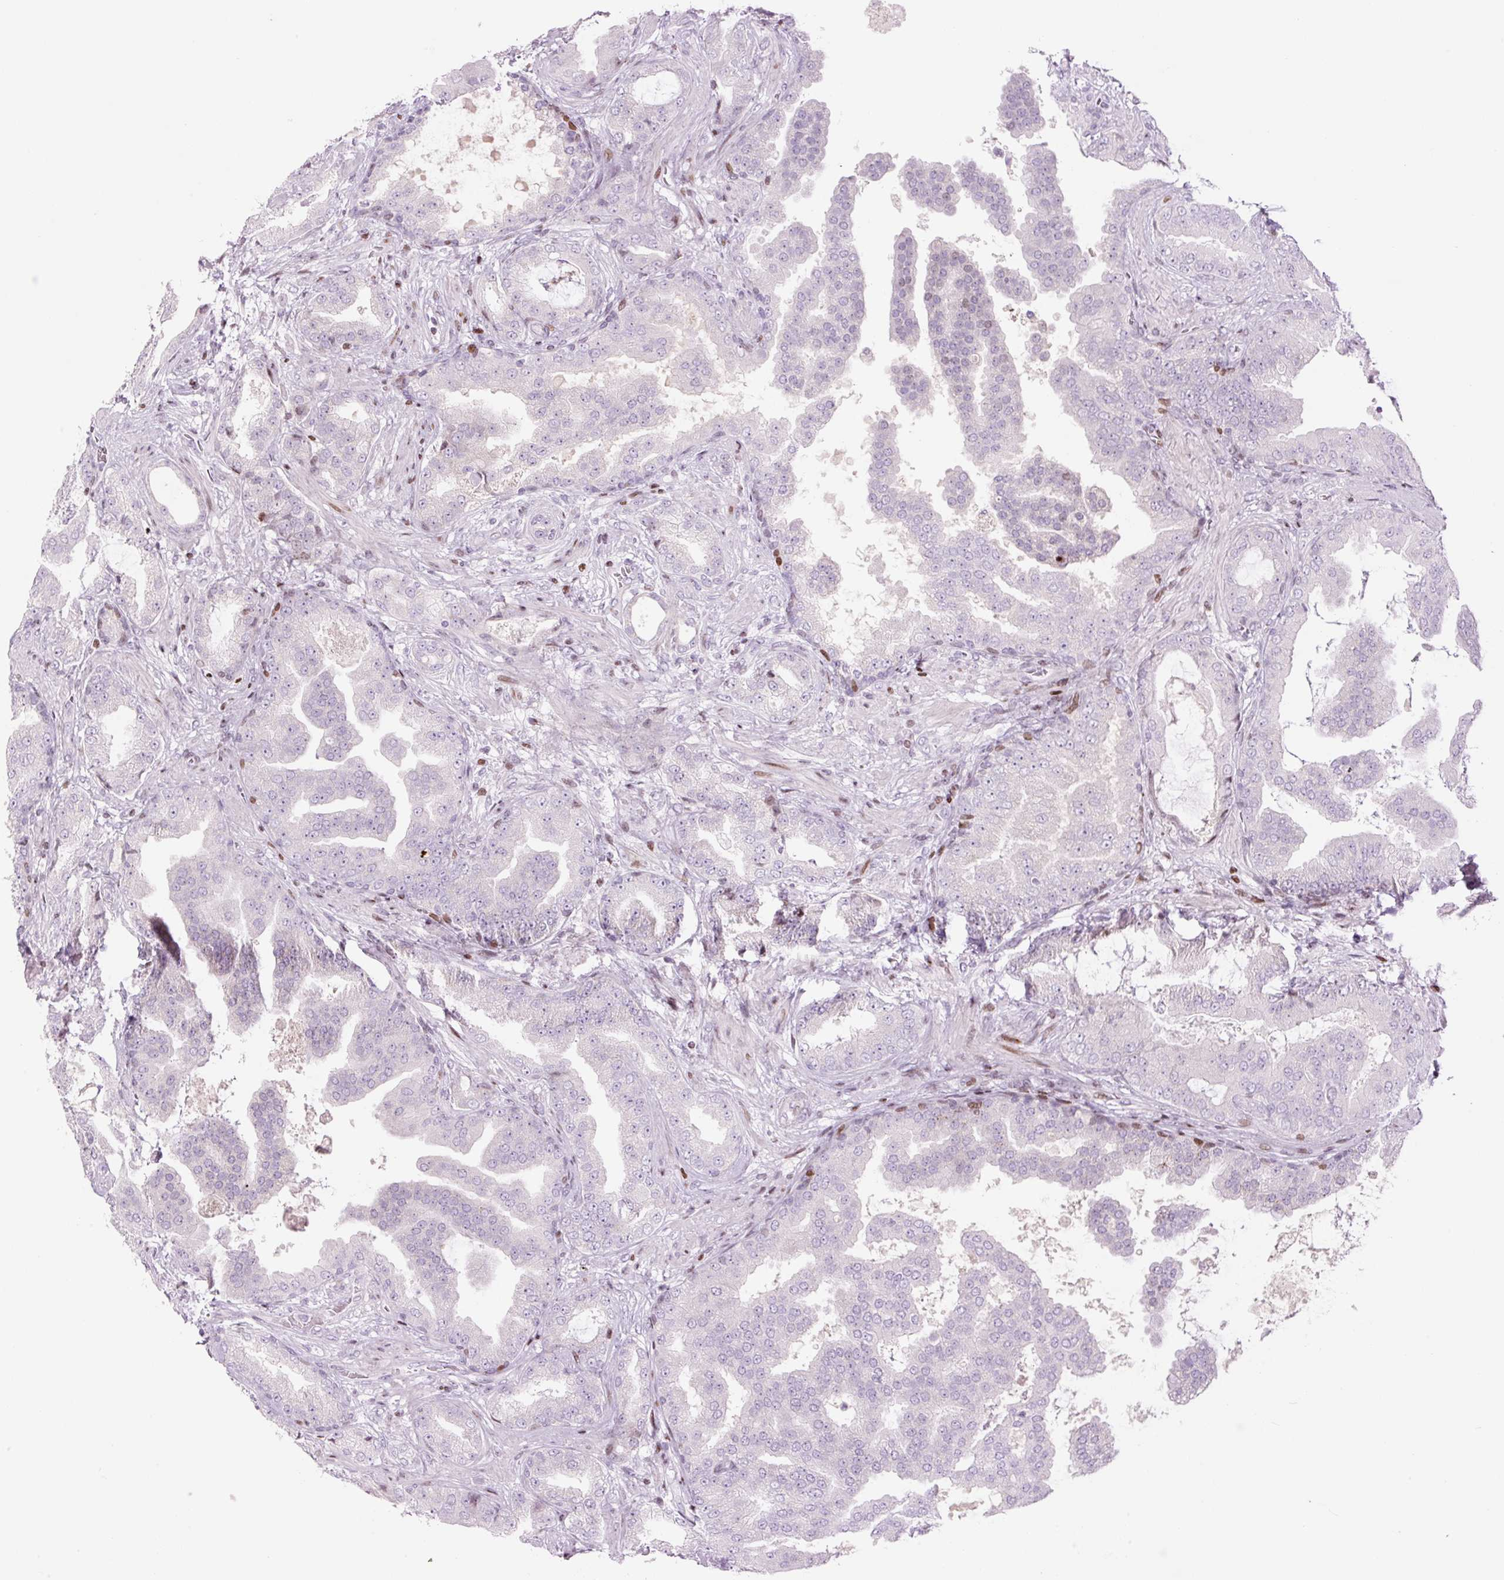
{"staining": {"intensity": "negative", "quantity": "none", "location": "none"}, "tissue": "prostate cancer", "cell_type": "Tumor cells", "image_type": "cancer", "snomed": [{"axis": "morphology", "description": "Adenocarcinoma, High grade"}, {"axis": "topography", "description": "Prostate"}], "caption": "Prostate adenocarcinoma (high-grade) stained for a protein using IHC reveals no positivity tumor cells.", "gene": "TMEM177", "patient": {"sex": "male", "age": 68}}